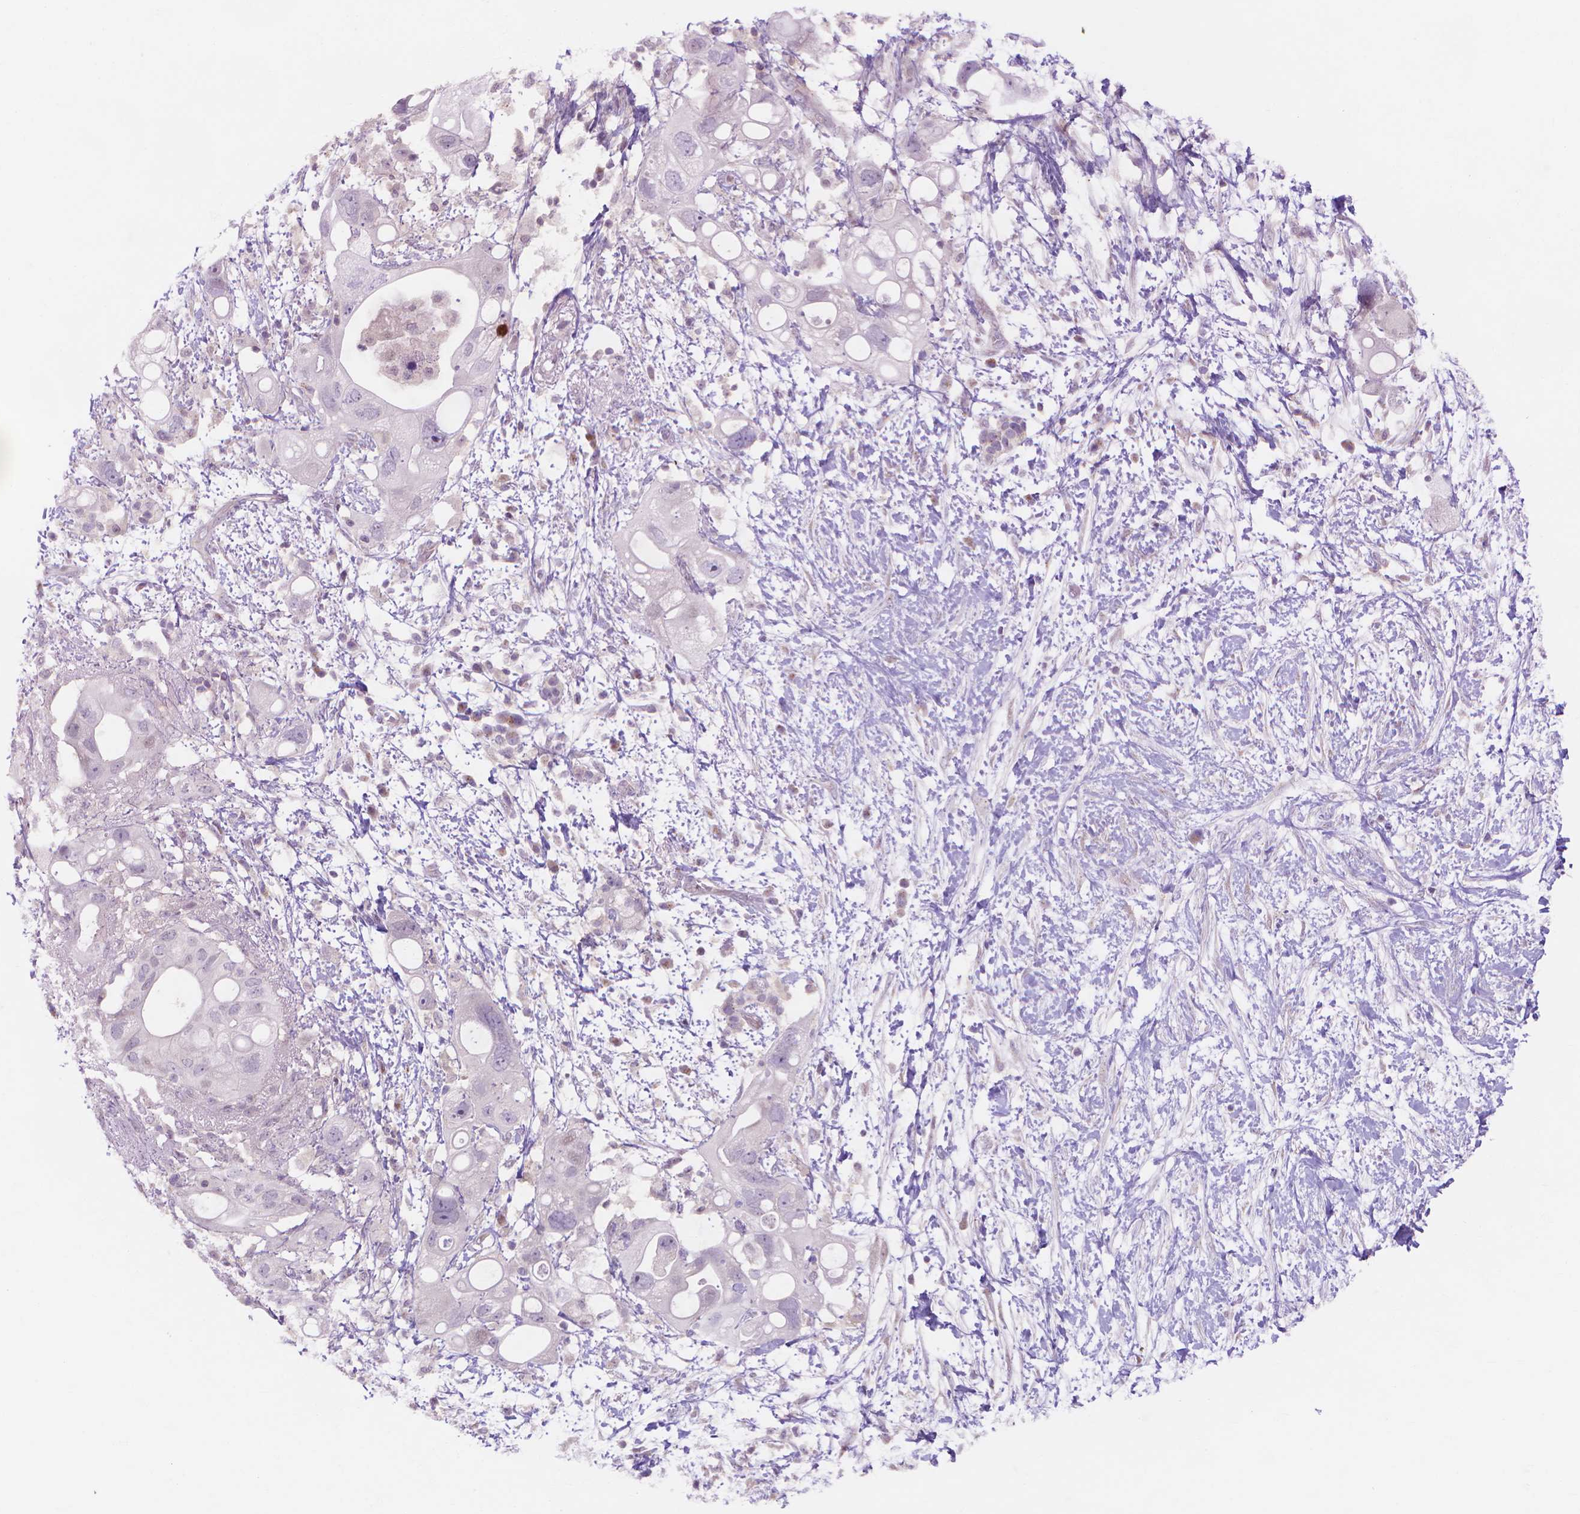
{"staining": {"intensity": "negative", "quantity": "none", "location": "none"}, "tissue": "pancreatic cancer", "cell_type": "Tumor cells", "image_type": "cancer", "snomed": [{"axis": "morphology", "description": "Adenocarcinoma, NOS"}, {"axis": "topography", "description": "Pancreas"}], "caption": "Immunohistochemical staining of human pancreatic cancer (adenocarcinoma) reveals no significant positivity in tumor cells.", "gene": "PRDM13", "patient": {"sex": "female", "age": 72}}